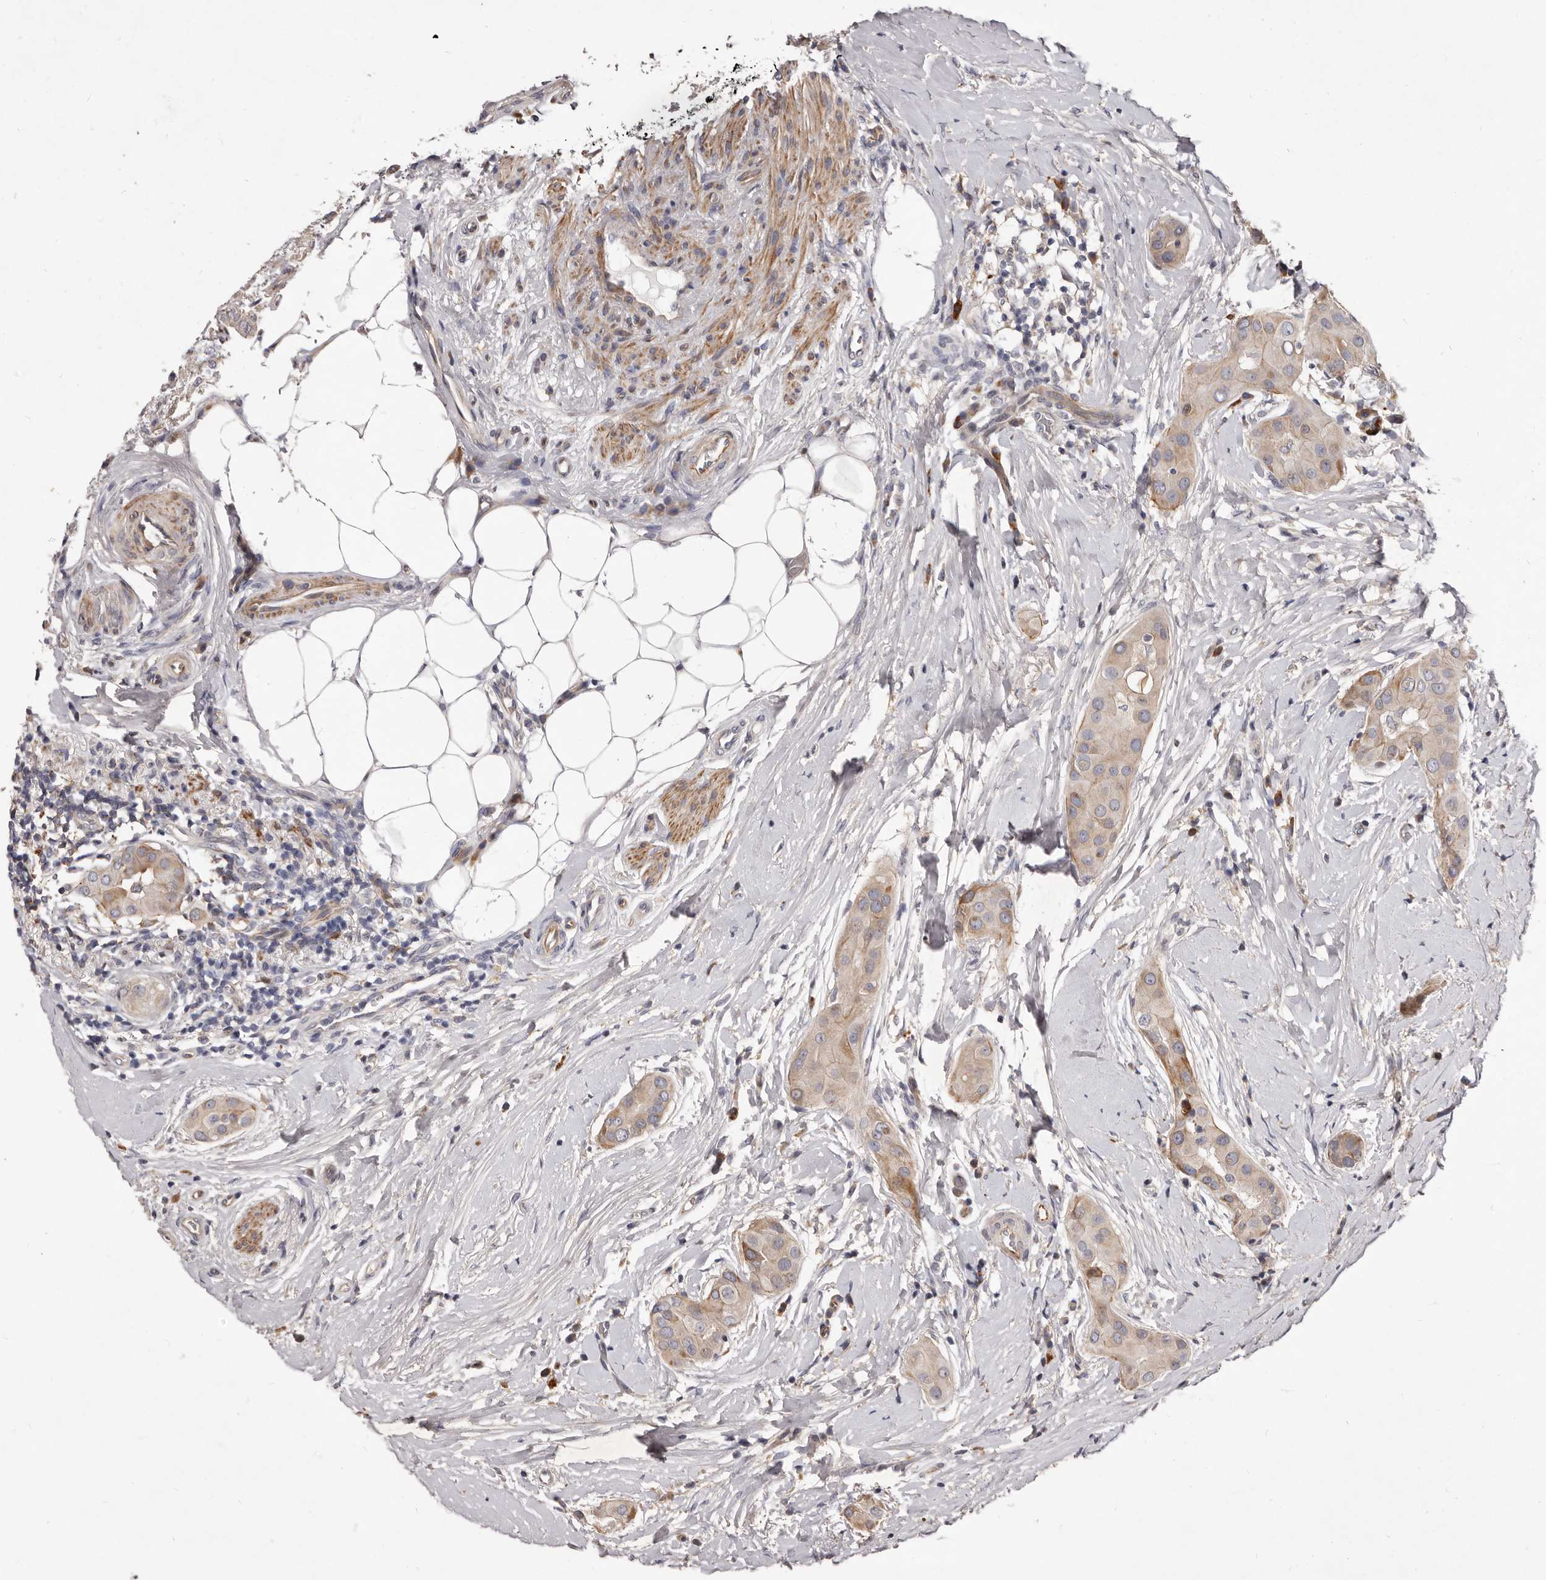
{"staining": {"intensity": "weak", "quantity": ">75%", "location": "cytoplasmic/membranous"}, "tissue": "thyroid cancer", "cell_type": "Tumor cells", "image_type": "cancer", "snomed": [{"axis": "morphology", "description": "Papillary adenocarcinoma, NOS"}, {"axis": "topography", "description": "Thyroid gland"}], "caption": "Protein expression analysis of thyroid cancer (papillary adenocarcinoma) reveals weak cytoplasmic/membranous staining in approximately >75% of tumor cells.", "gene": "ALPK1", "patient": {"sex": "male", "age": 33}}